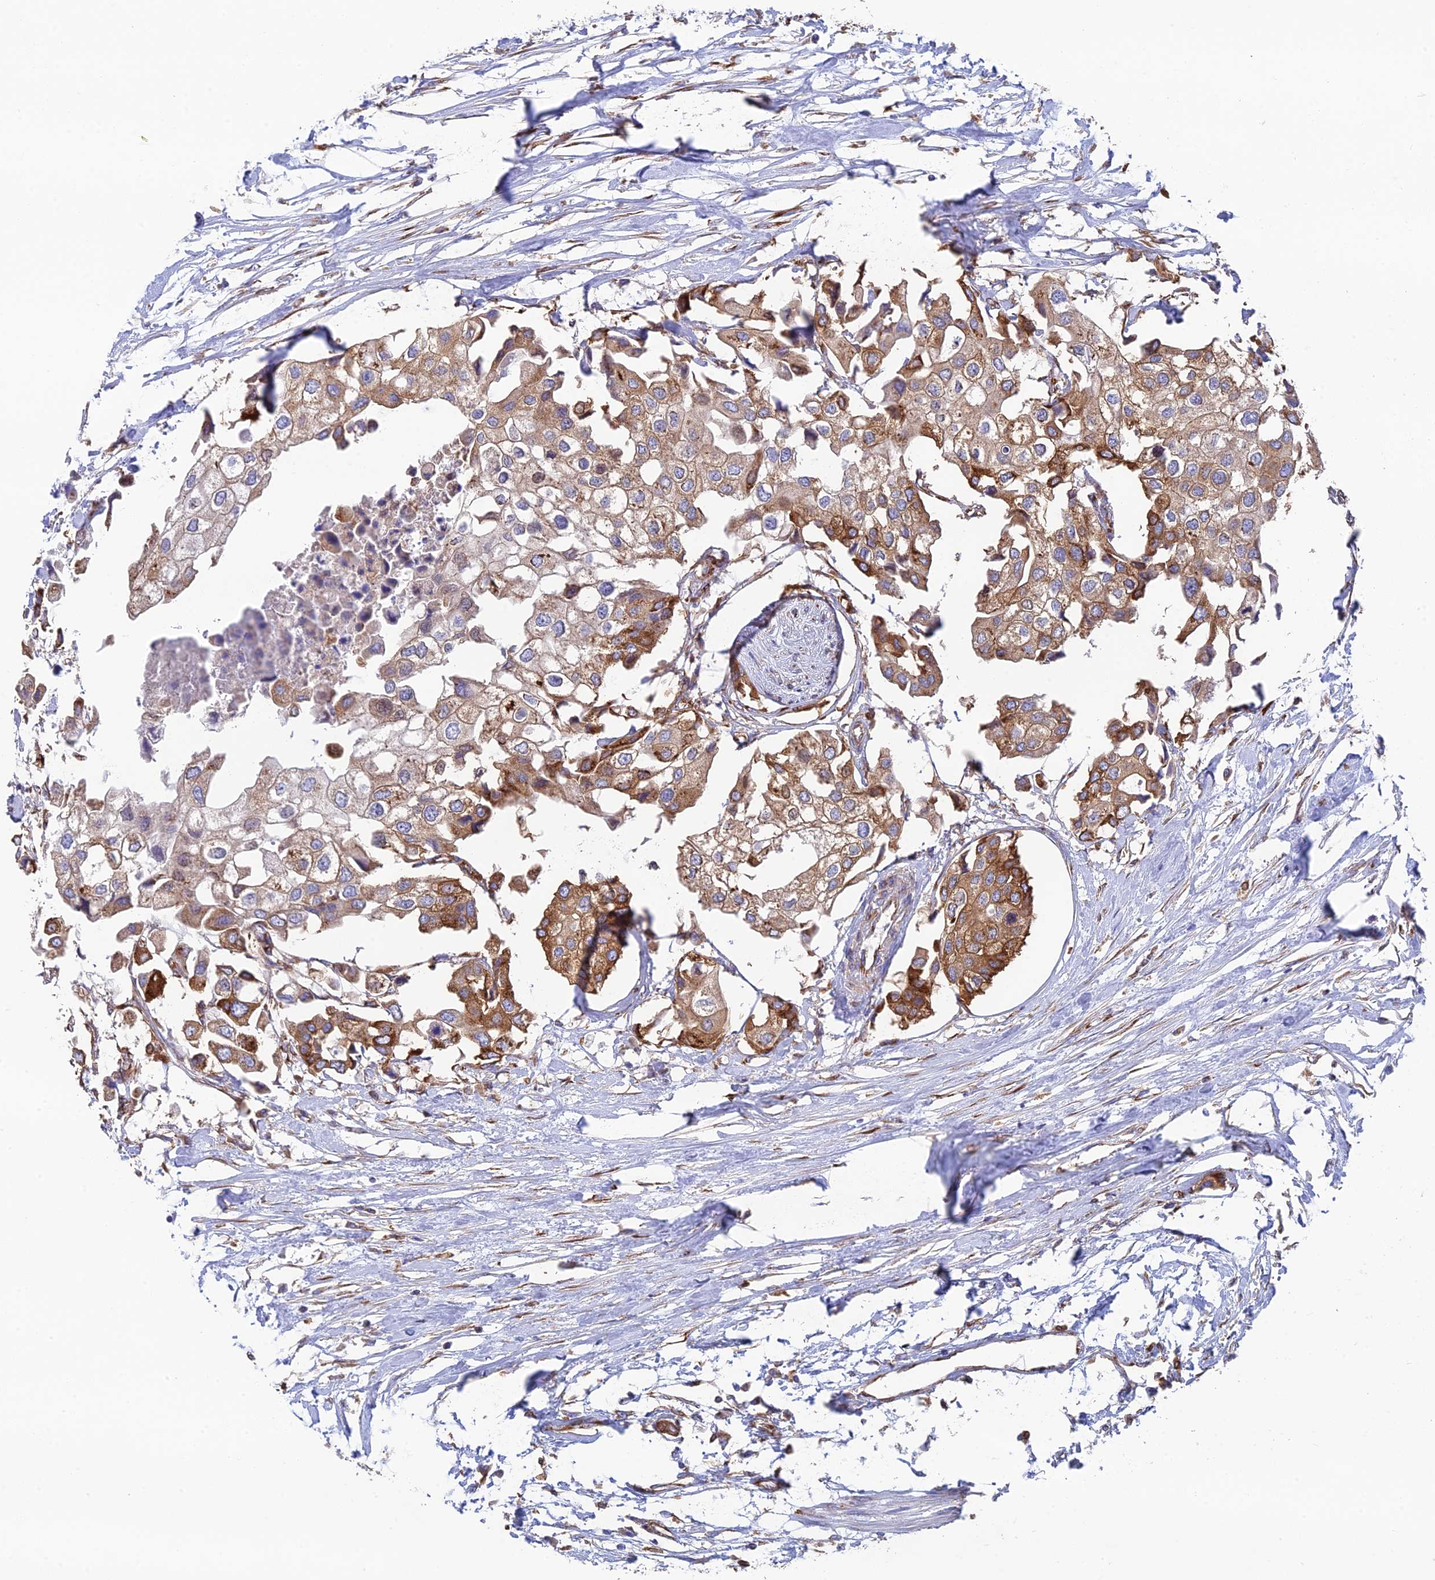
{"staining": {"intensity": "moderate", "quantity": ">75%", "location": "cytoplasmic/membranous"}, "tissue": "urothelial cancer", "cell_type": "Tumor cells", "image_type": "cancer", "snomed": [{"axis": "morphology", "description": "Urothelial carcinoma, High grade"}, {"axis": "topography", "description": "Urinary bladder"}], "caption": "Immunohistochemistry staining of urothelial cancer, which displays medium levels of moderate cytoplasmic/membranous staining in approximately >75% of tumor cells indicating moderate cytoplasmic/membranous protein positivity. The staining was performed using DAB (3,3'-diaminobenzidine) (brown) for protein detection and nuclei were counterstained in hematoxylin (blue).", "gene": "CCDC69", "patient": {"sex": "male", "age": 64}}